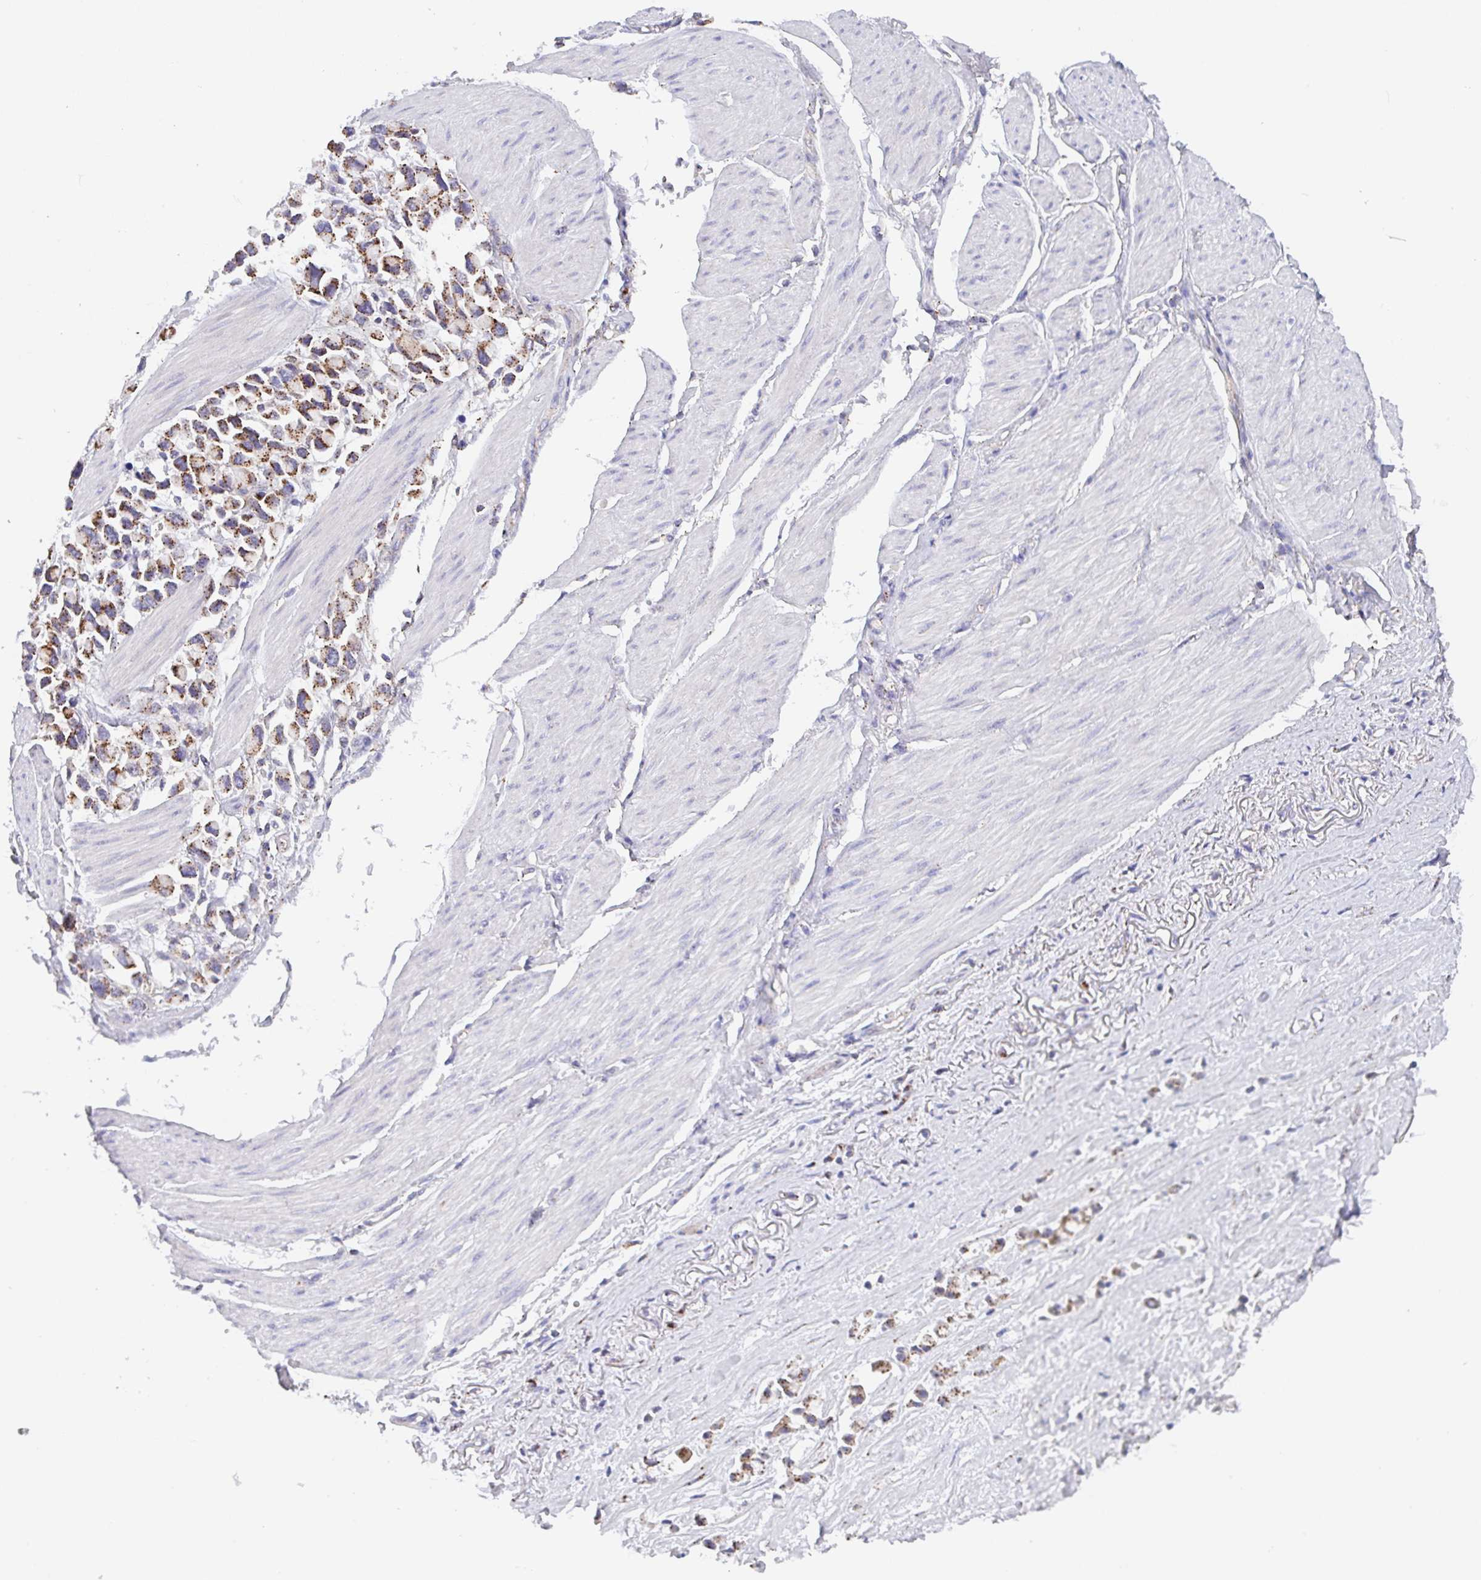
{"staining": {"intensity": "moderate", "quantity": ">75%", "location": "cytoplasmic/membranous"}, "tissue": "stomach cancer", "cell_type": "Tumor cells", "image_type": "cancer", "snomed": [{"axis": "morphology", "description": "Adenocarcinoma, NOS"}, {"axis": "topography", "description": "Stomach"}], "caption": "Stomach cancer (adenocarcinoma) stained with a brown dye reveals moderate cytoplasmic/membranous positive expression in about >75% of tumor cells.", "gene": "PROSER3", "patient": {"sex": "female", "age": 81}}